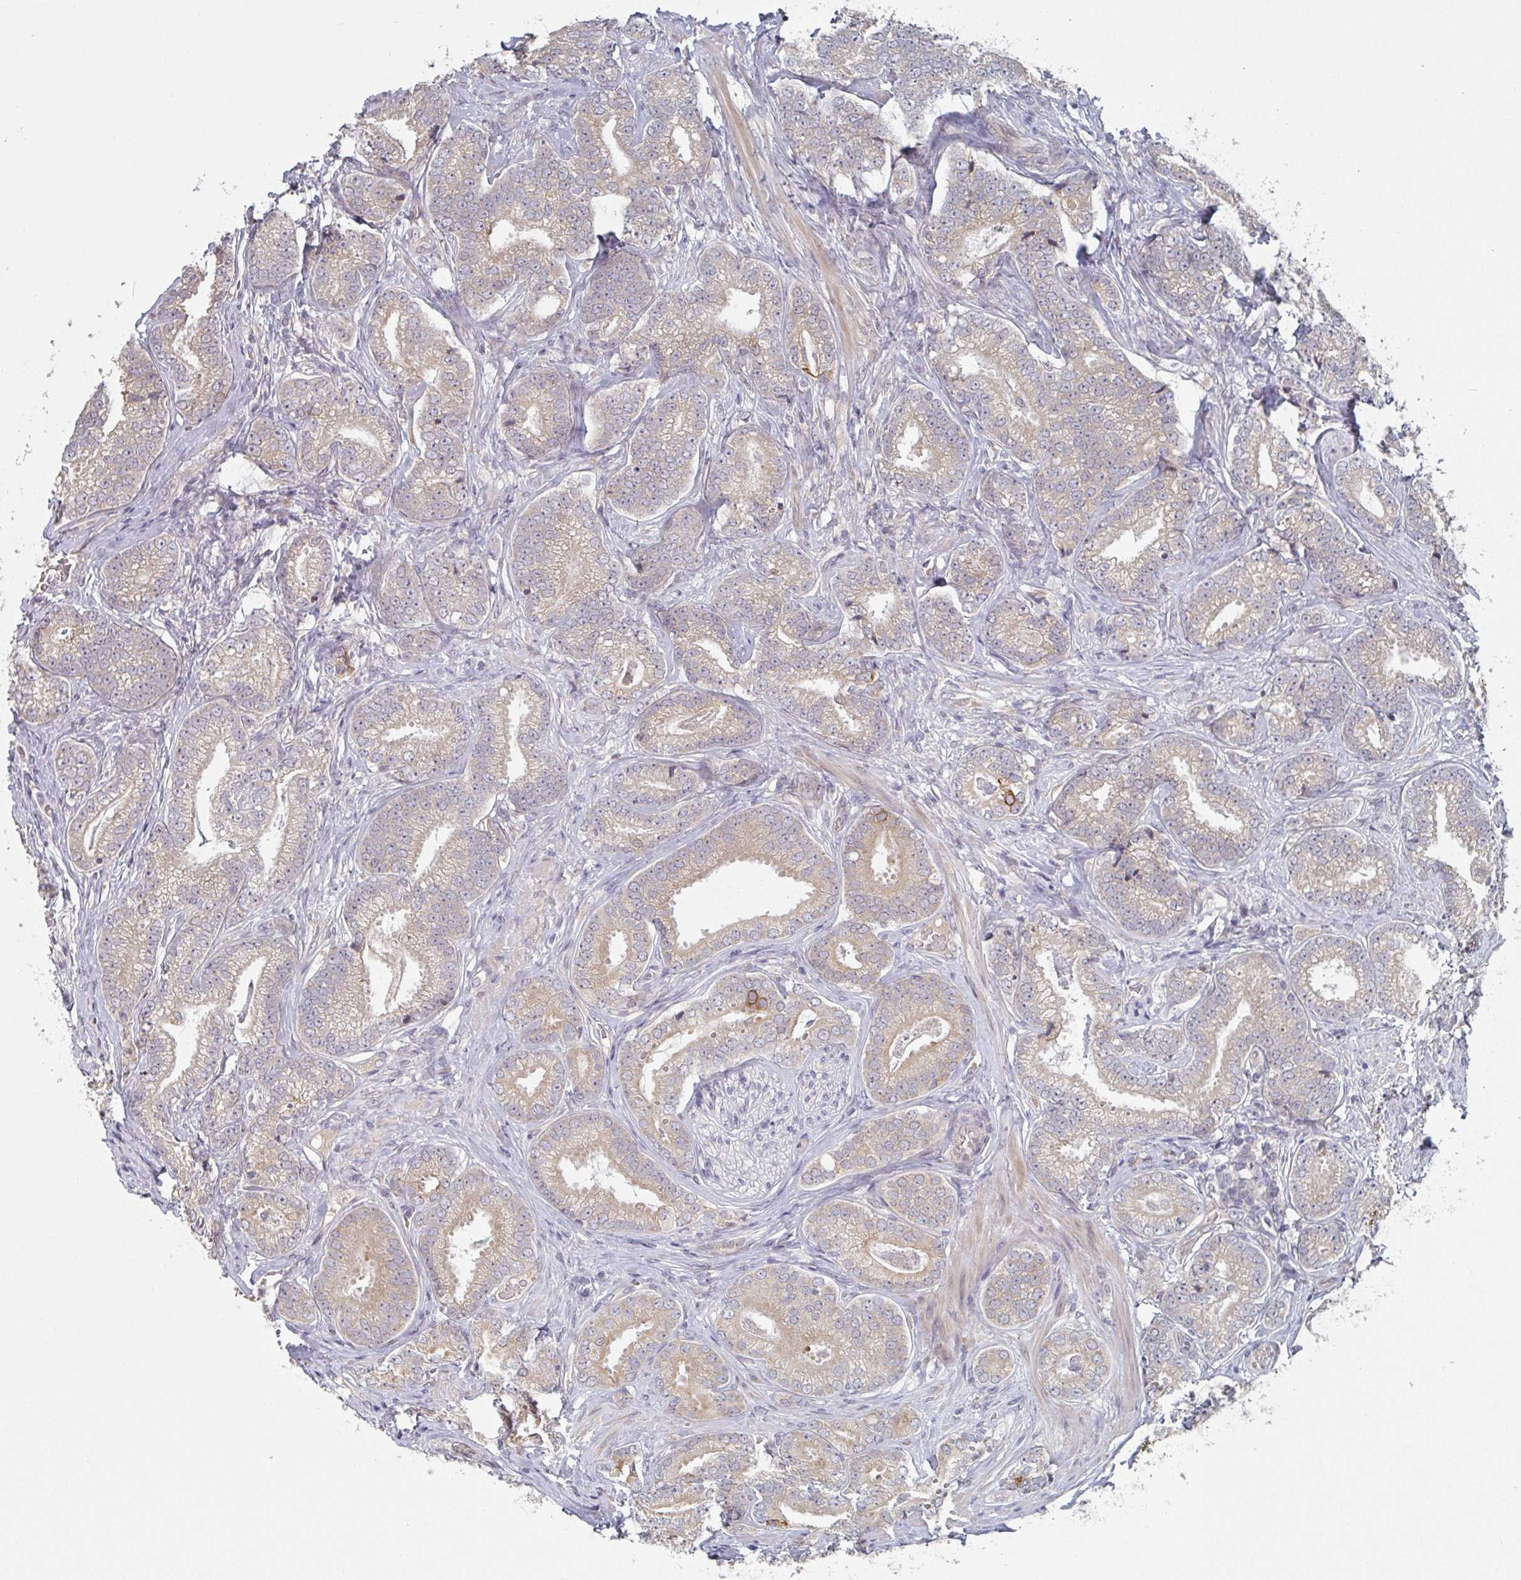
{"staining": {"intensity": "weak", "quantity": ">75%", "location": "cytoplasmic/membranous"}, "tissue": "prostate cancer", "cell_type": "Tumor cells", "image_type": "cancer", "snomed": [{"axis": "morphology", "description": "Adenocarcinoma, Low grade"}, {"axis": "topography", "description": "Prostate"}], "caption": "The photomicrograph exhibits immunohistochemical staining of prostate low-grade adenocarcinoma. There is weak cytoplasmic/membranous expression is seen in approximately >75% of tumor cells.", "gene": "ELOVL1", "patient": {"sex": "male", "age": 63}}